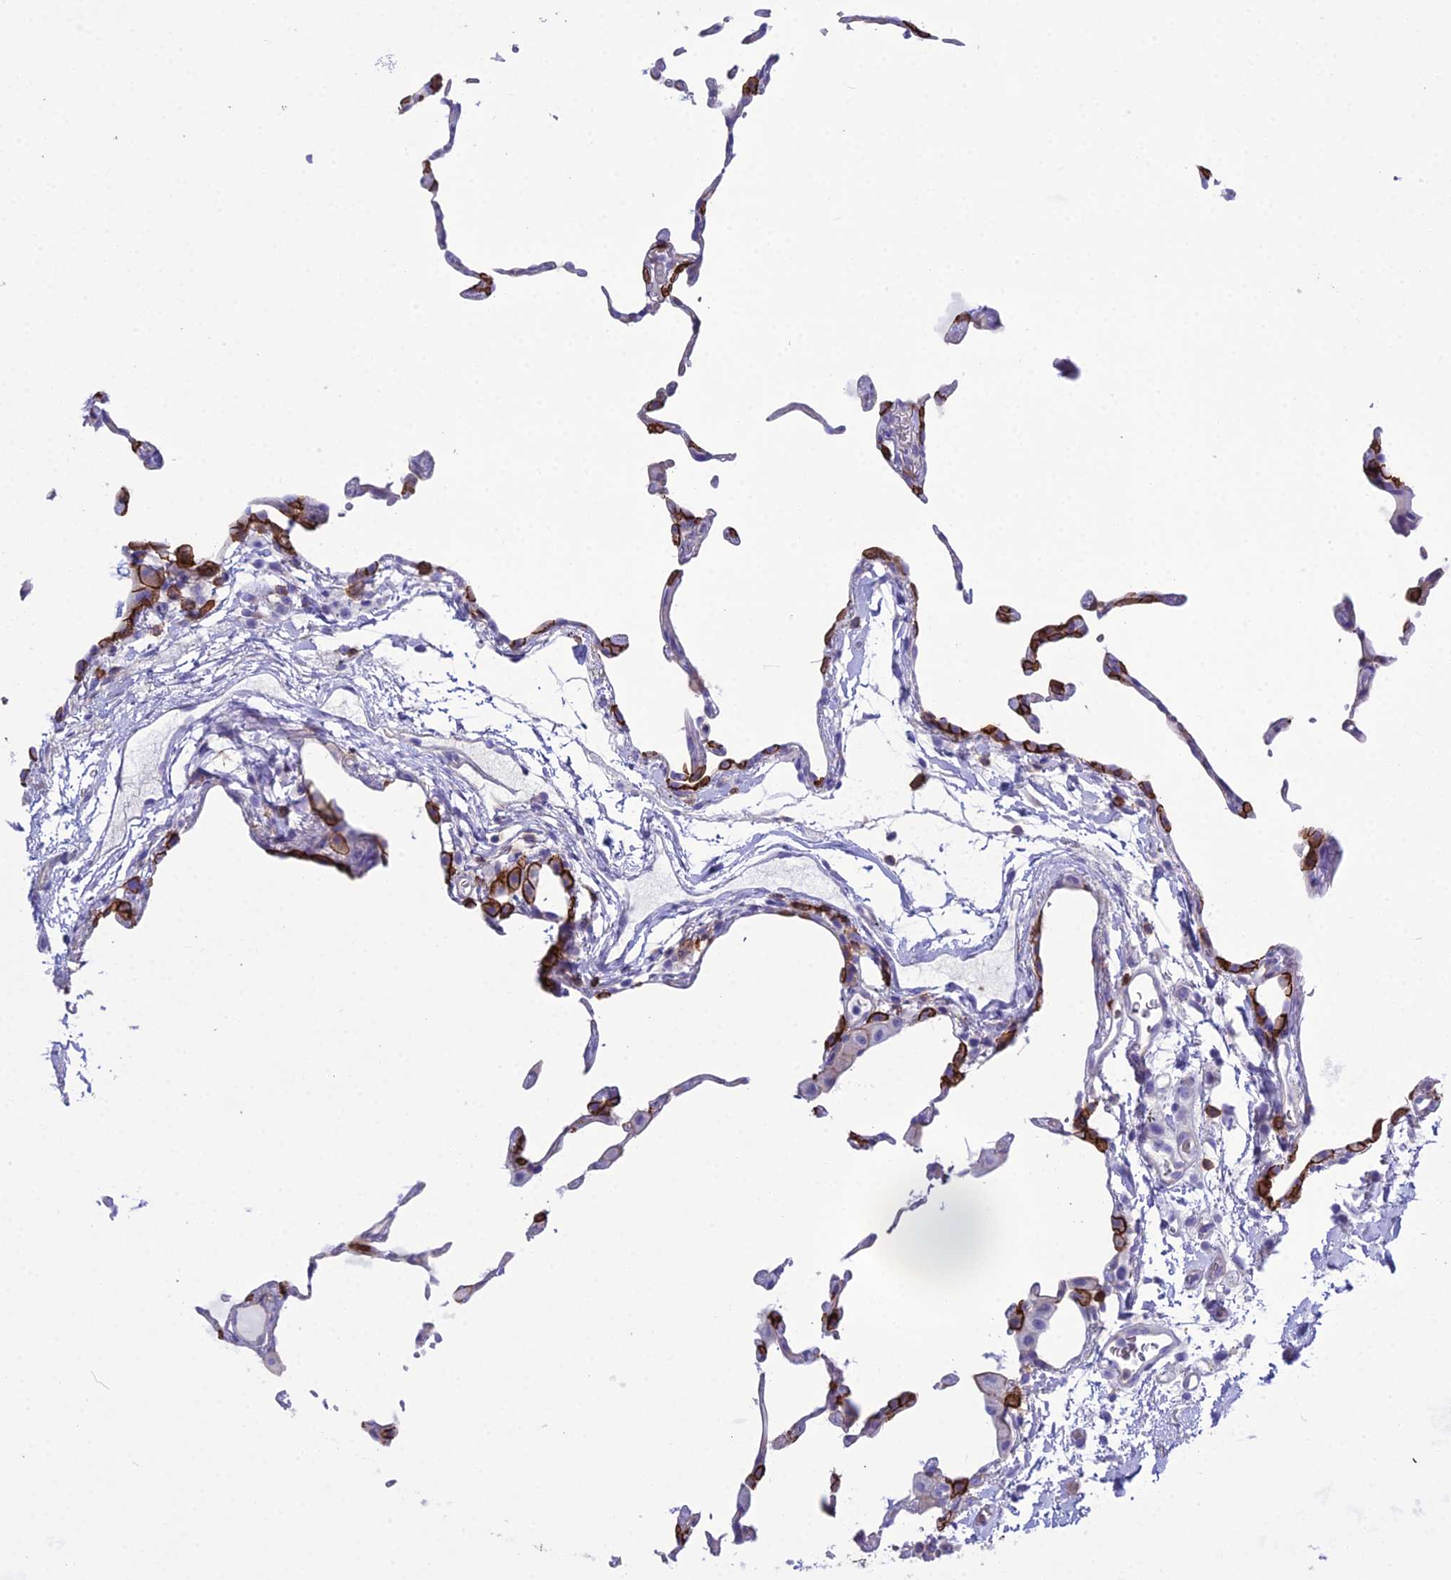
{"staining": {"intensity": "strong", "quantity": "25%-75%", "location": "cytoplasmic/membranous"}, "tissue": "lung", "cell_type": "Alveolar cells", "image_type": "normal", "snomed": [{"axis": "morphology", "description": "Normal tissue, NOS"}, {"axis": "topography", "description": "Lung"}], "caption": "Protein expression analysis of benign lung displays strong cytoplasmic/membranous staining in about 25%-75% of alveolar cells. (brown staining indicates protein expression, while blue staining denotes nuclei).", "gene": "OR1Q1", "patient": {"sex": "female", "age": 57}}